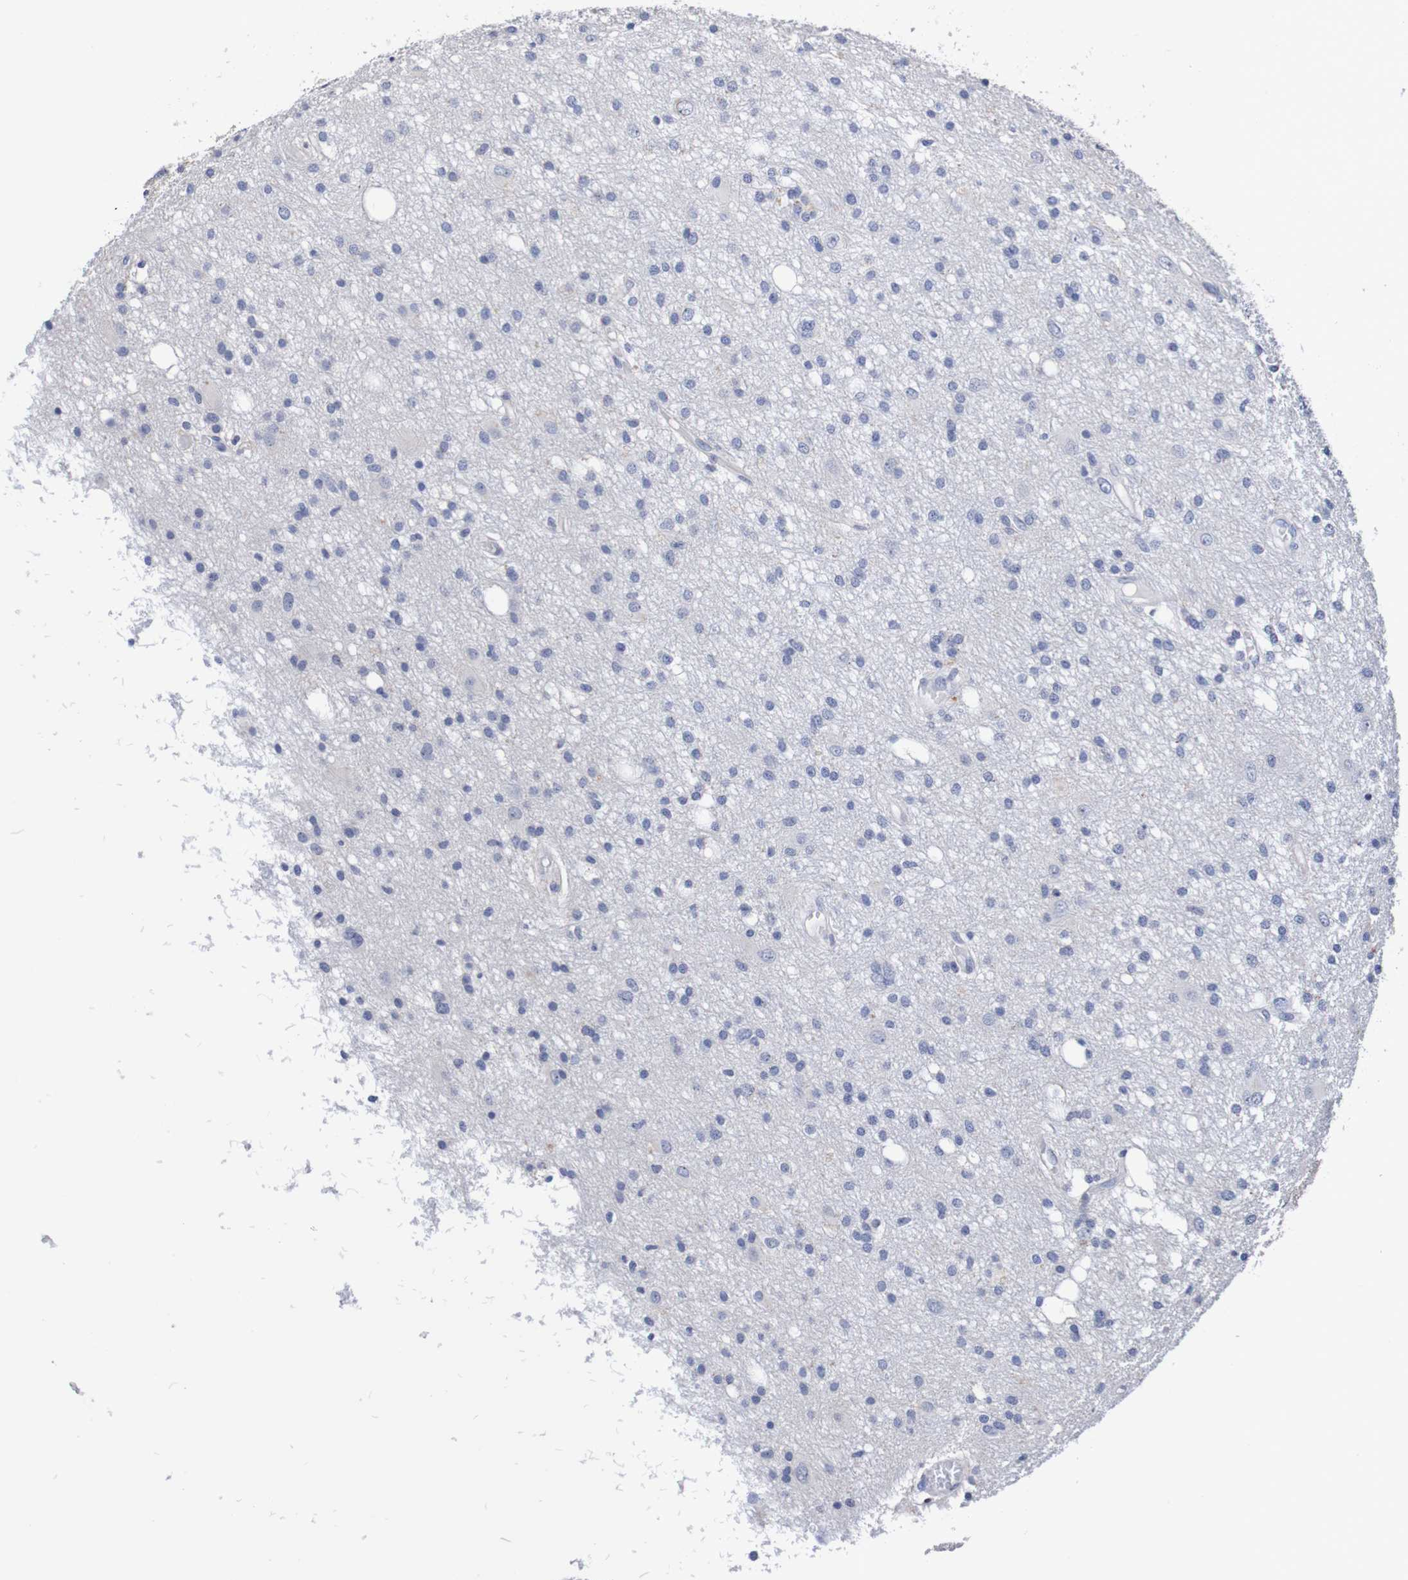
{"staining": {"intensity": "negative", "quantity": "none", "location": "none"}, "tissue": "glioma", "cell_type": "Tumor cells", "image_type": "cancer", "snomed": [{"axis": "morphology", "description": "Glioma, malignant, High grade"}, {"axis": "topography", "description": "Brain"}], "caption": "Tumor cells show no significant positivity in glioma.", "gene": "ACVR1C", "patient": {"sex": "female", "age": 59}}